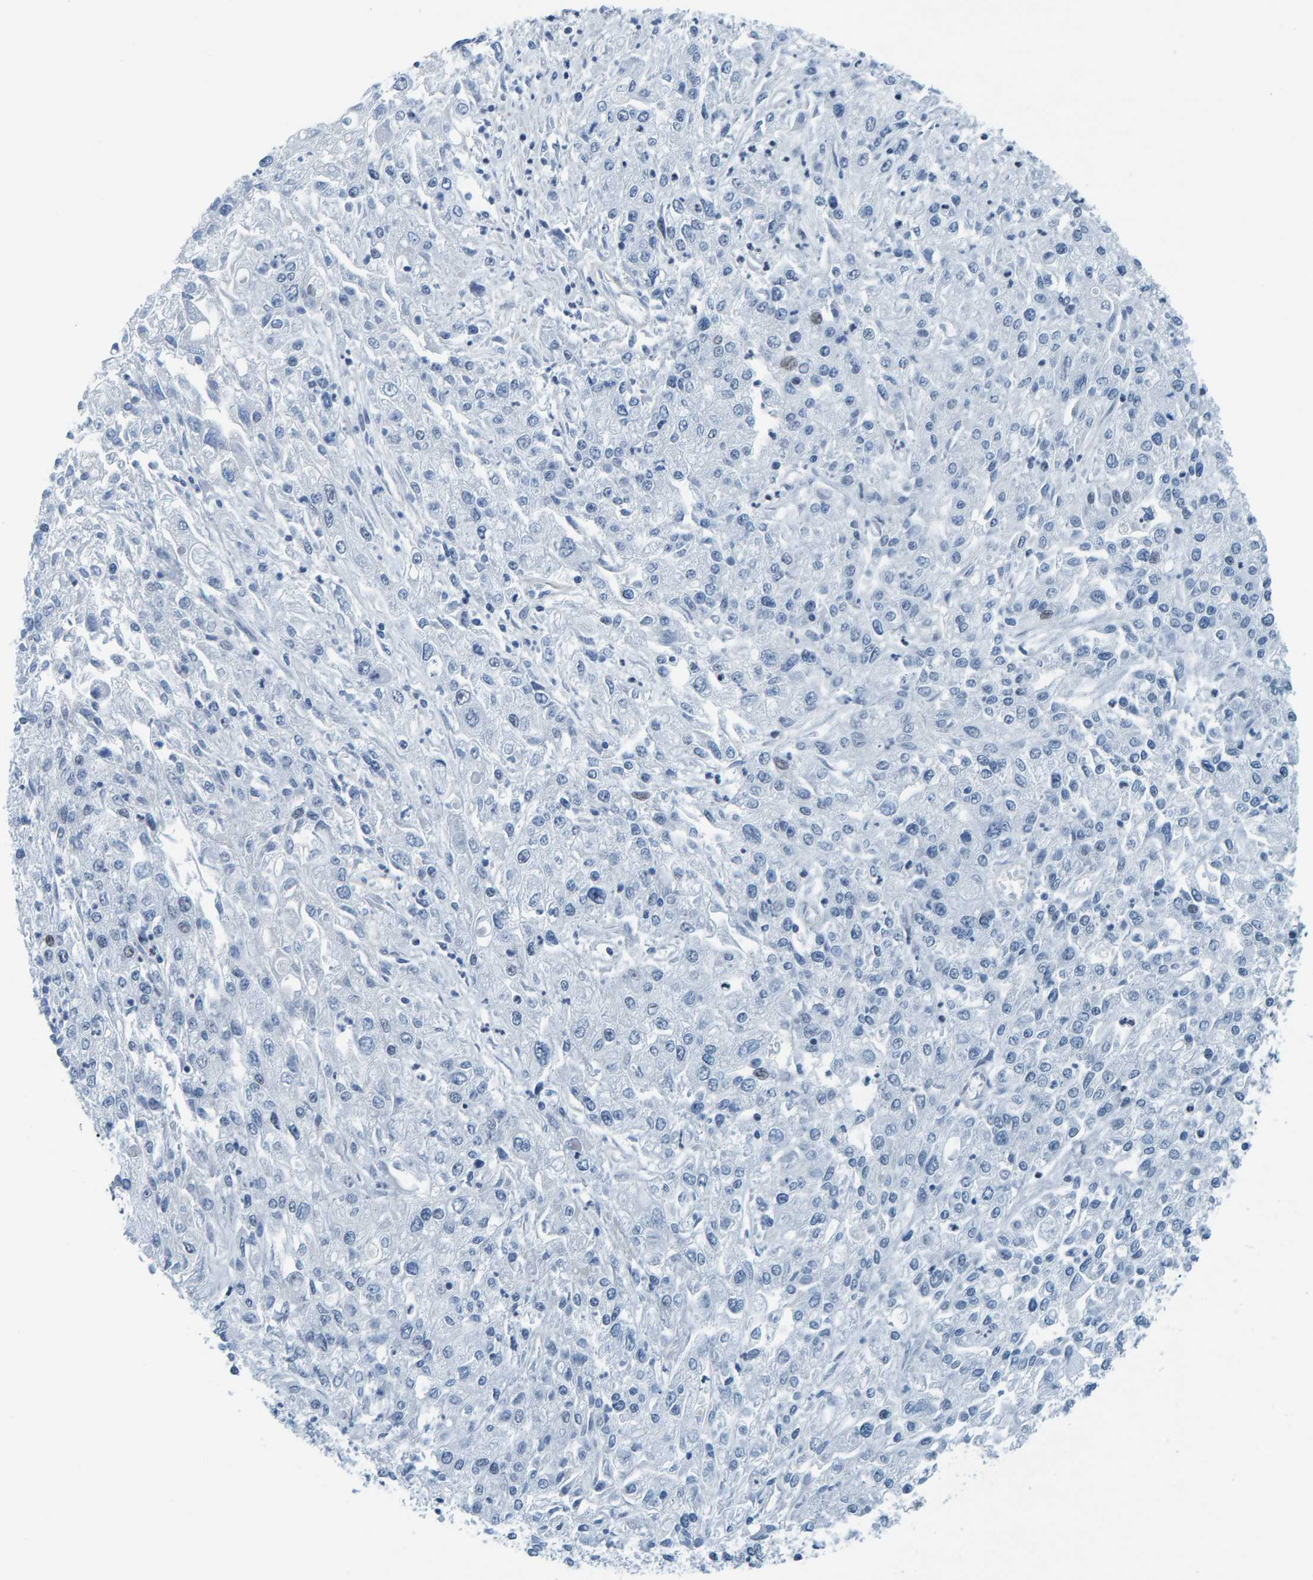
{"staining": {"intensity": "negative", "quantity": "none", "location": "none"}, "tissue": "endometrial cancer", "cell_type": "Tumor cells", "image_type": "cancer", "snomed": [{"axis": "morphology", "description": "Adenocarcinoma, NOS"}, {"axis": "topography", "description": "Endometrium"}], "caption": "High power microscopy micrograph of an immunohistochemistry (IHC) image of adenocarcinoma (endometrial), revealing no significant positivity in tumor cells. Nuclei are stained in blue.", "gene": "CNP", "patient": {"sex": "female", "age": 49}}